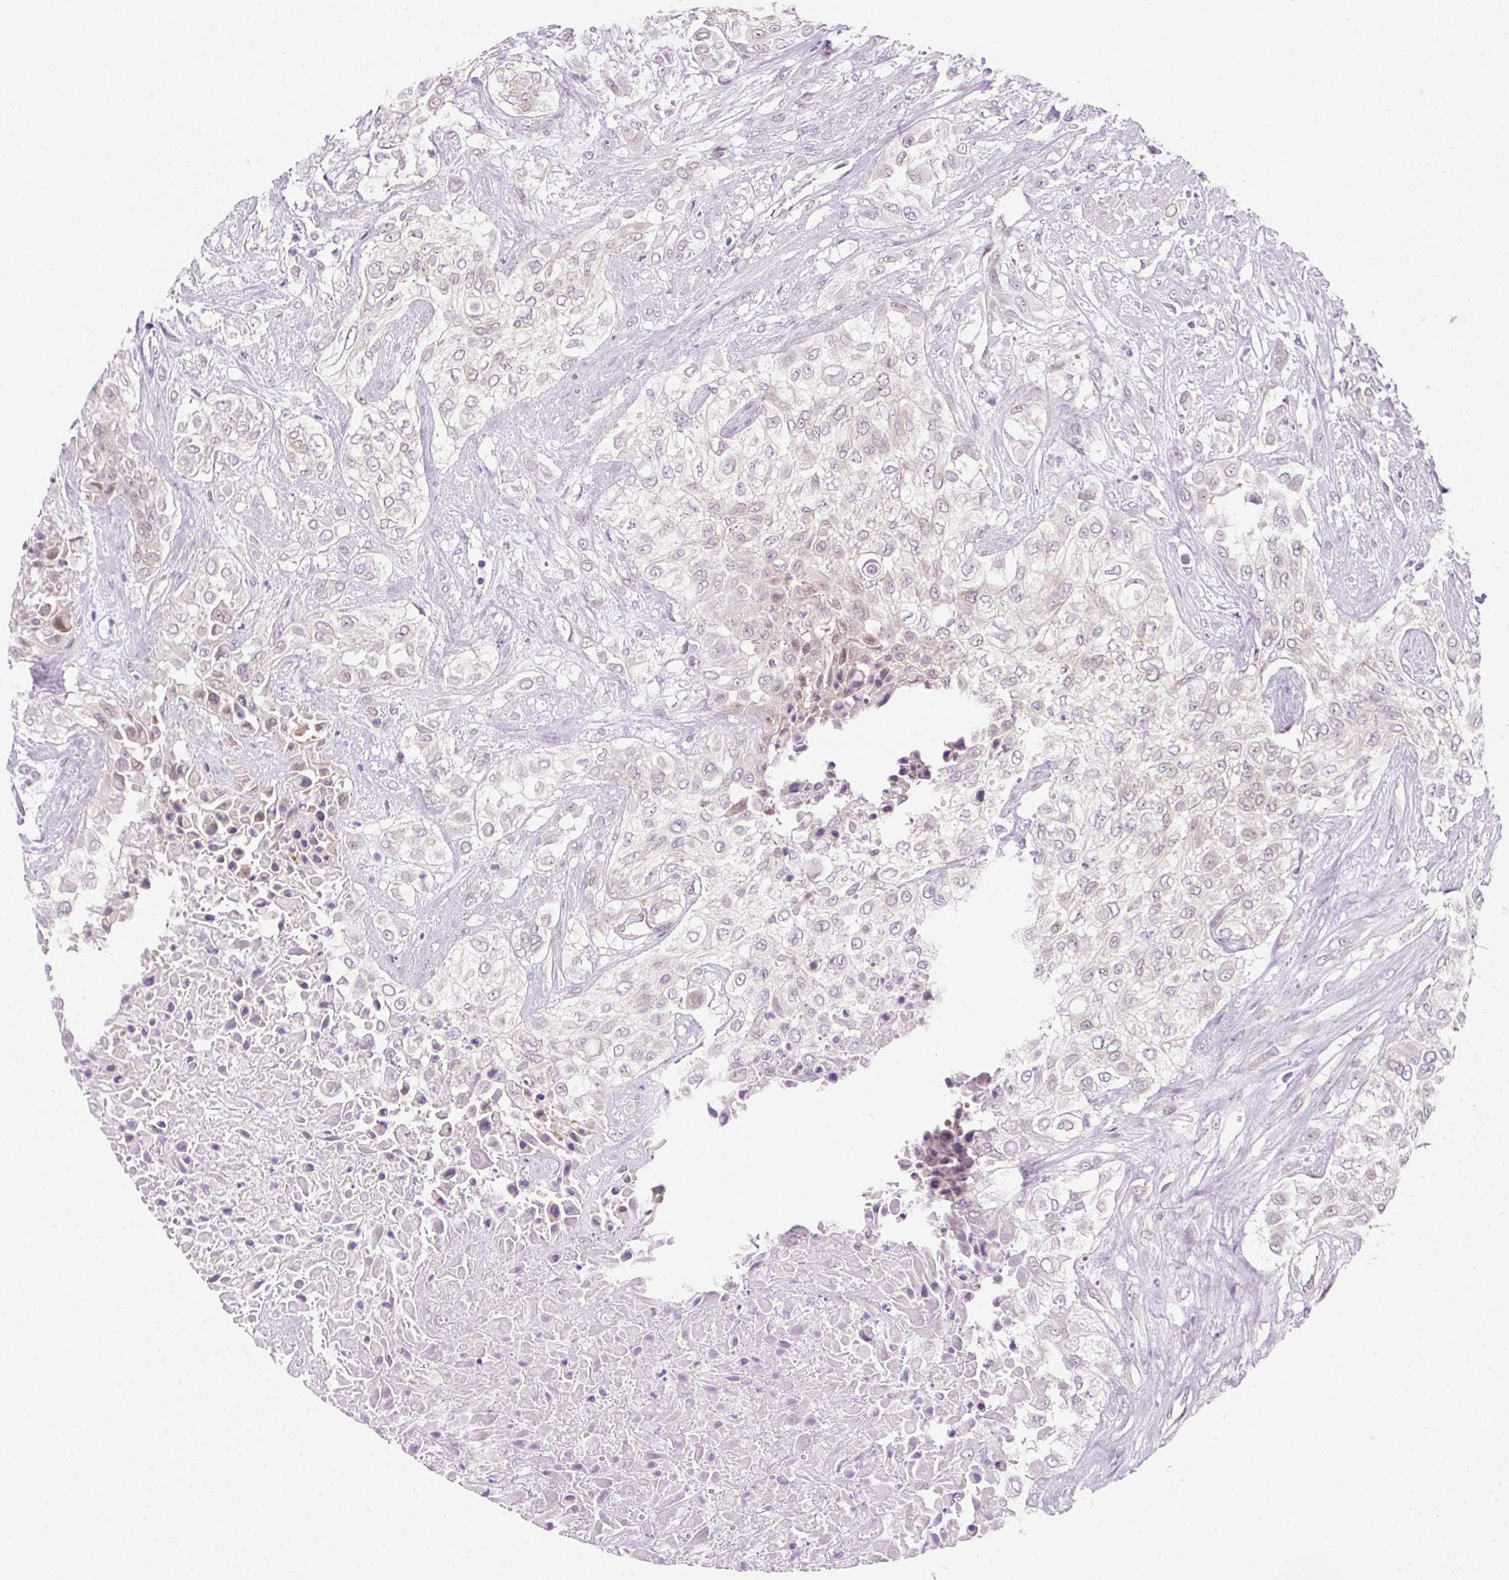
{"staining": {"intensity": "negative", "quantity": "none", "location": "none"}, "tissue": "urothelial cancer", "cell_type": "Tumor cells", "image_type": "cancer", "snomed": [{"axis": "morphology", "description": "Urothelial carcinoma, High grade"}, {"axis": "topography", "description": "Urinary bladder"}], "caption": "High power microscopy histopathology image of an immunohistochemistry (IHC) micrograph of urothelial carcinoma (high-grade), revealing no significant staining in tumor cells. Brightfield microscopy of immunohistochemistry stained with DAB (brown) and hematoxylin (blue), captured at high magnification.", "gene": "SYNE3", "patient": {"sex": "male", "age": 57}}